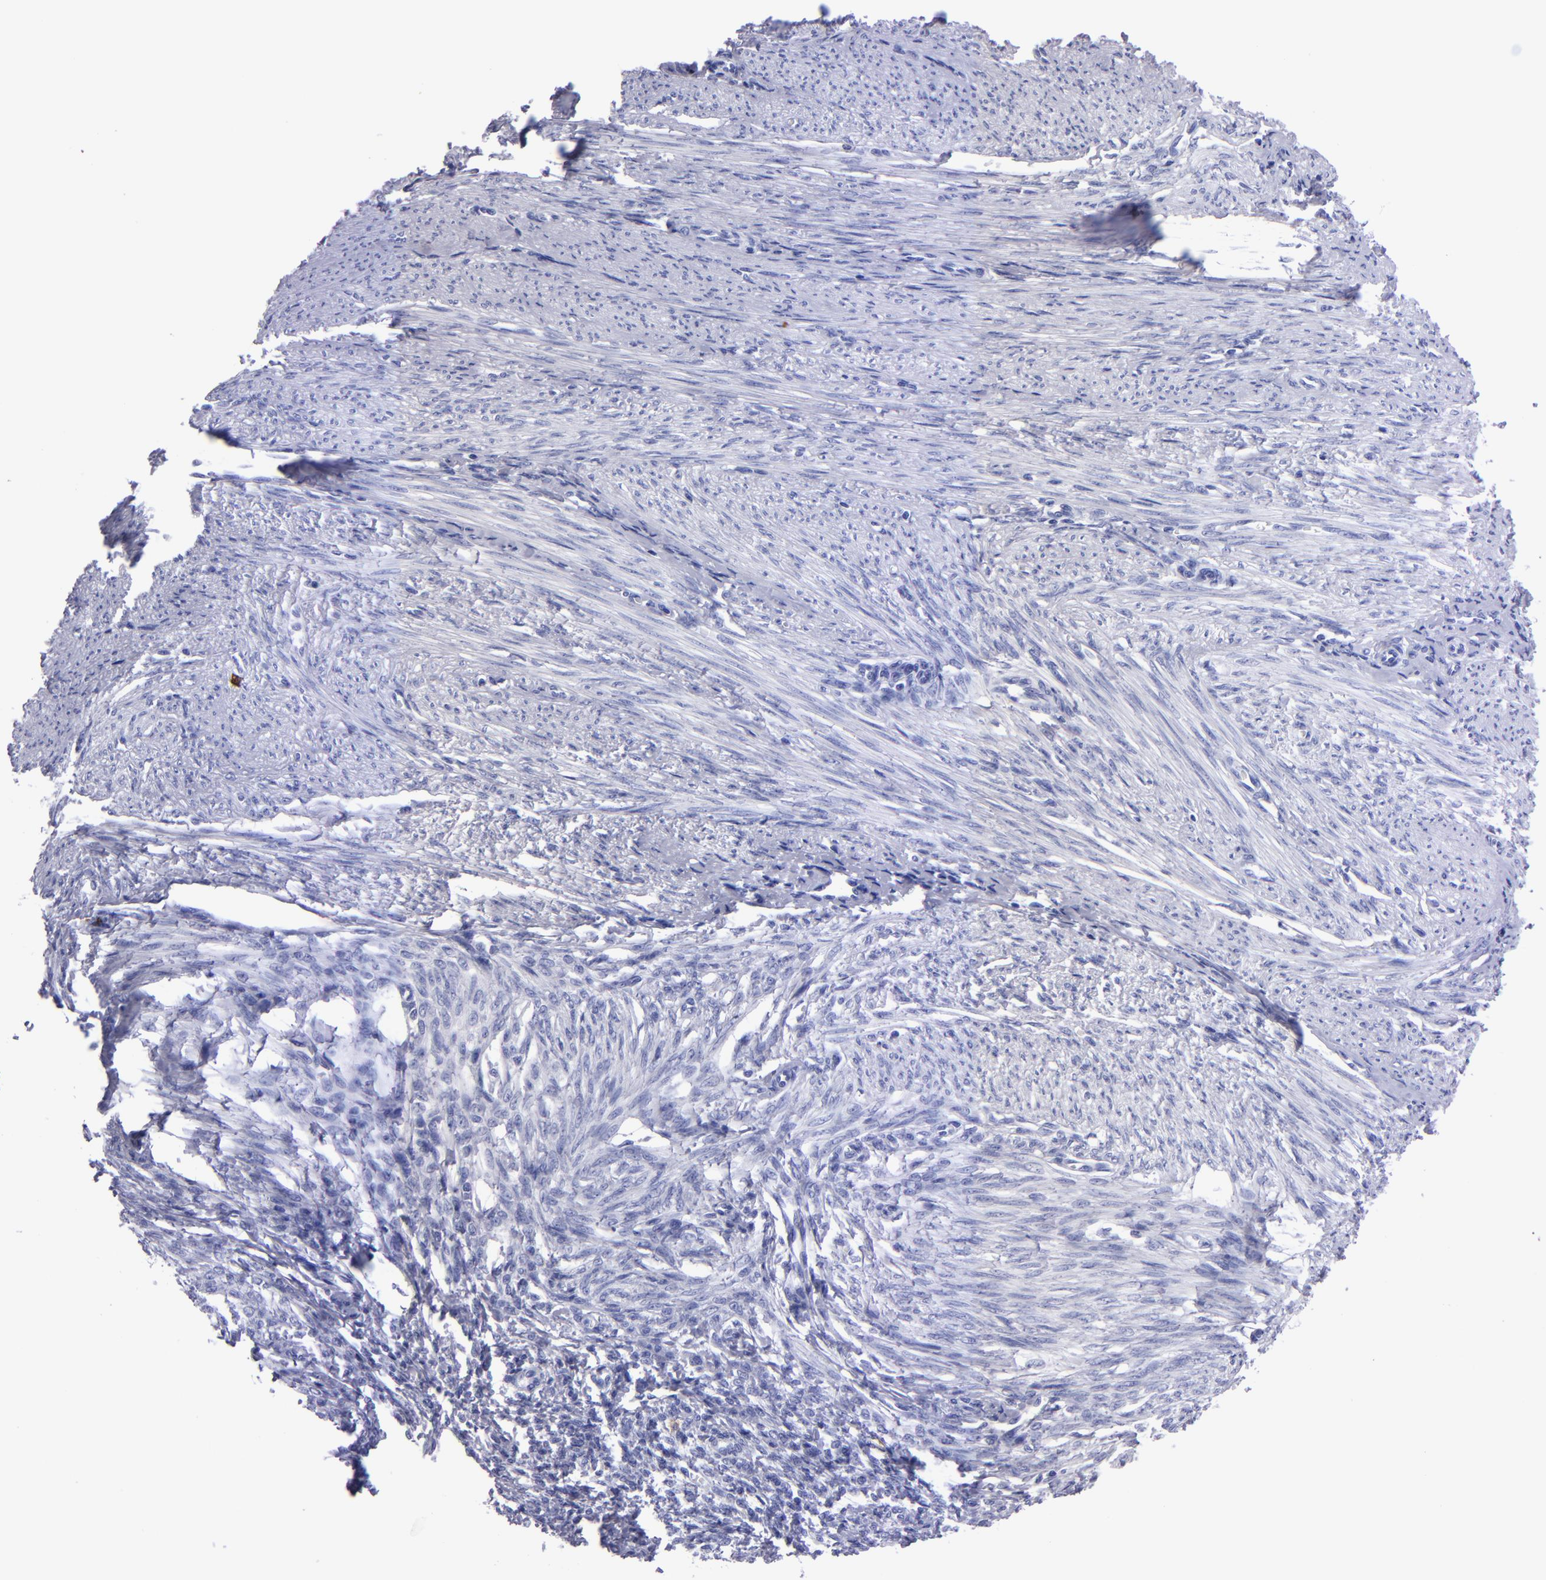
{"staining": {"intensity": "negative", "quantity": "none", "location": "none"}, "tissue": "endometrial cancer", "cell_type": "Tumor cells", "image_type": "cancer", "snomed": [{"axis": "morphology", "description": "Adenocarcinoma, NOS"}, {"axis": "topography", "description": "Endometrium"}], "caption": "Immunohistochemistry (IHC) histopathology image of human endometrial cancer (adenocarcinoma) stained for a protein (brown), which reveals no positivity in tumor cells.", "gene": "CD38", "patient": {"sex": "female", "age": 63}}